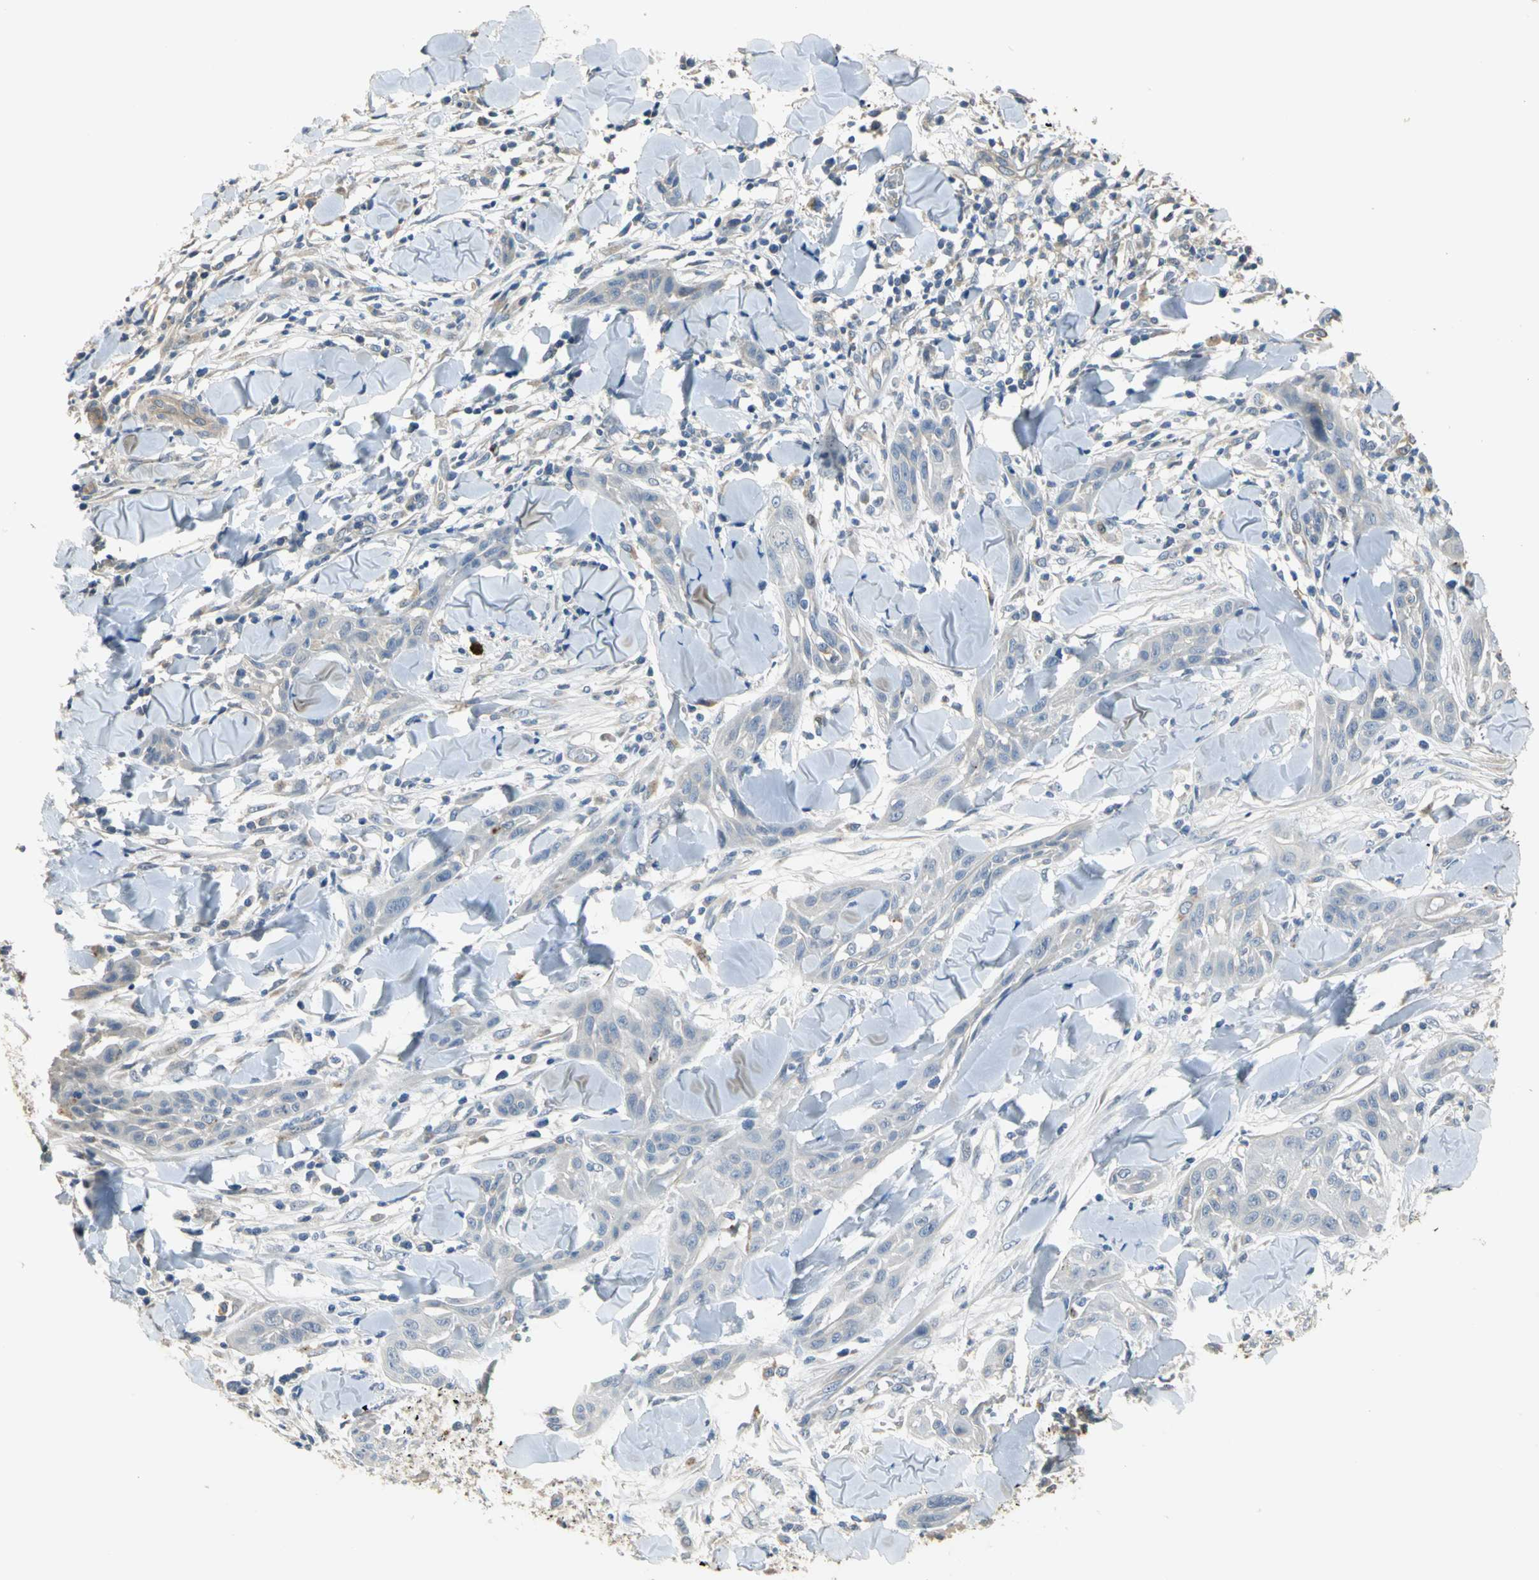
{"staining": {"intensity": "negative", "quantity": "none", "location": "none"}, "tissue": "skin cancer", "cell_type": "Tumor cells", "image_type": "cancer", "snomed": [{"axis": "morphology", "description": "Squamous cell carcinoma, NOS"}, {"axis": "topography", "description": "Skin"}], "caption": "DAB immunohistochemical staining of human skin cancer (squamous cell carcinoma) displays no significant staining in tumor cells. The staining was performed using DAB to visualize the protein expression in brown, while the nuclei were stained in blue with hematoxylin (Magnification: 20x).", "gene": "IL17RB", "patient": {"sex": "male", "age": 24}}